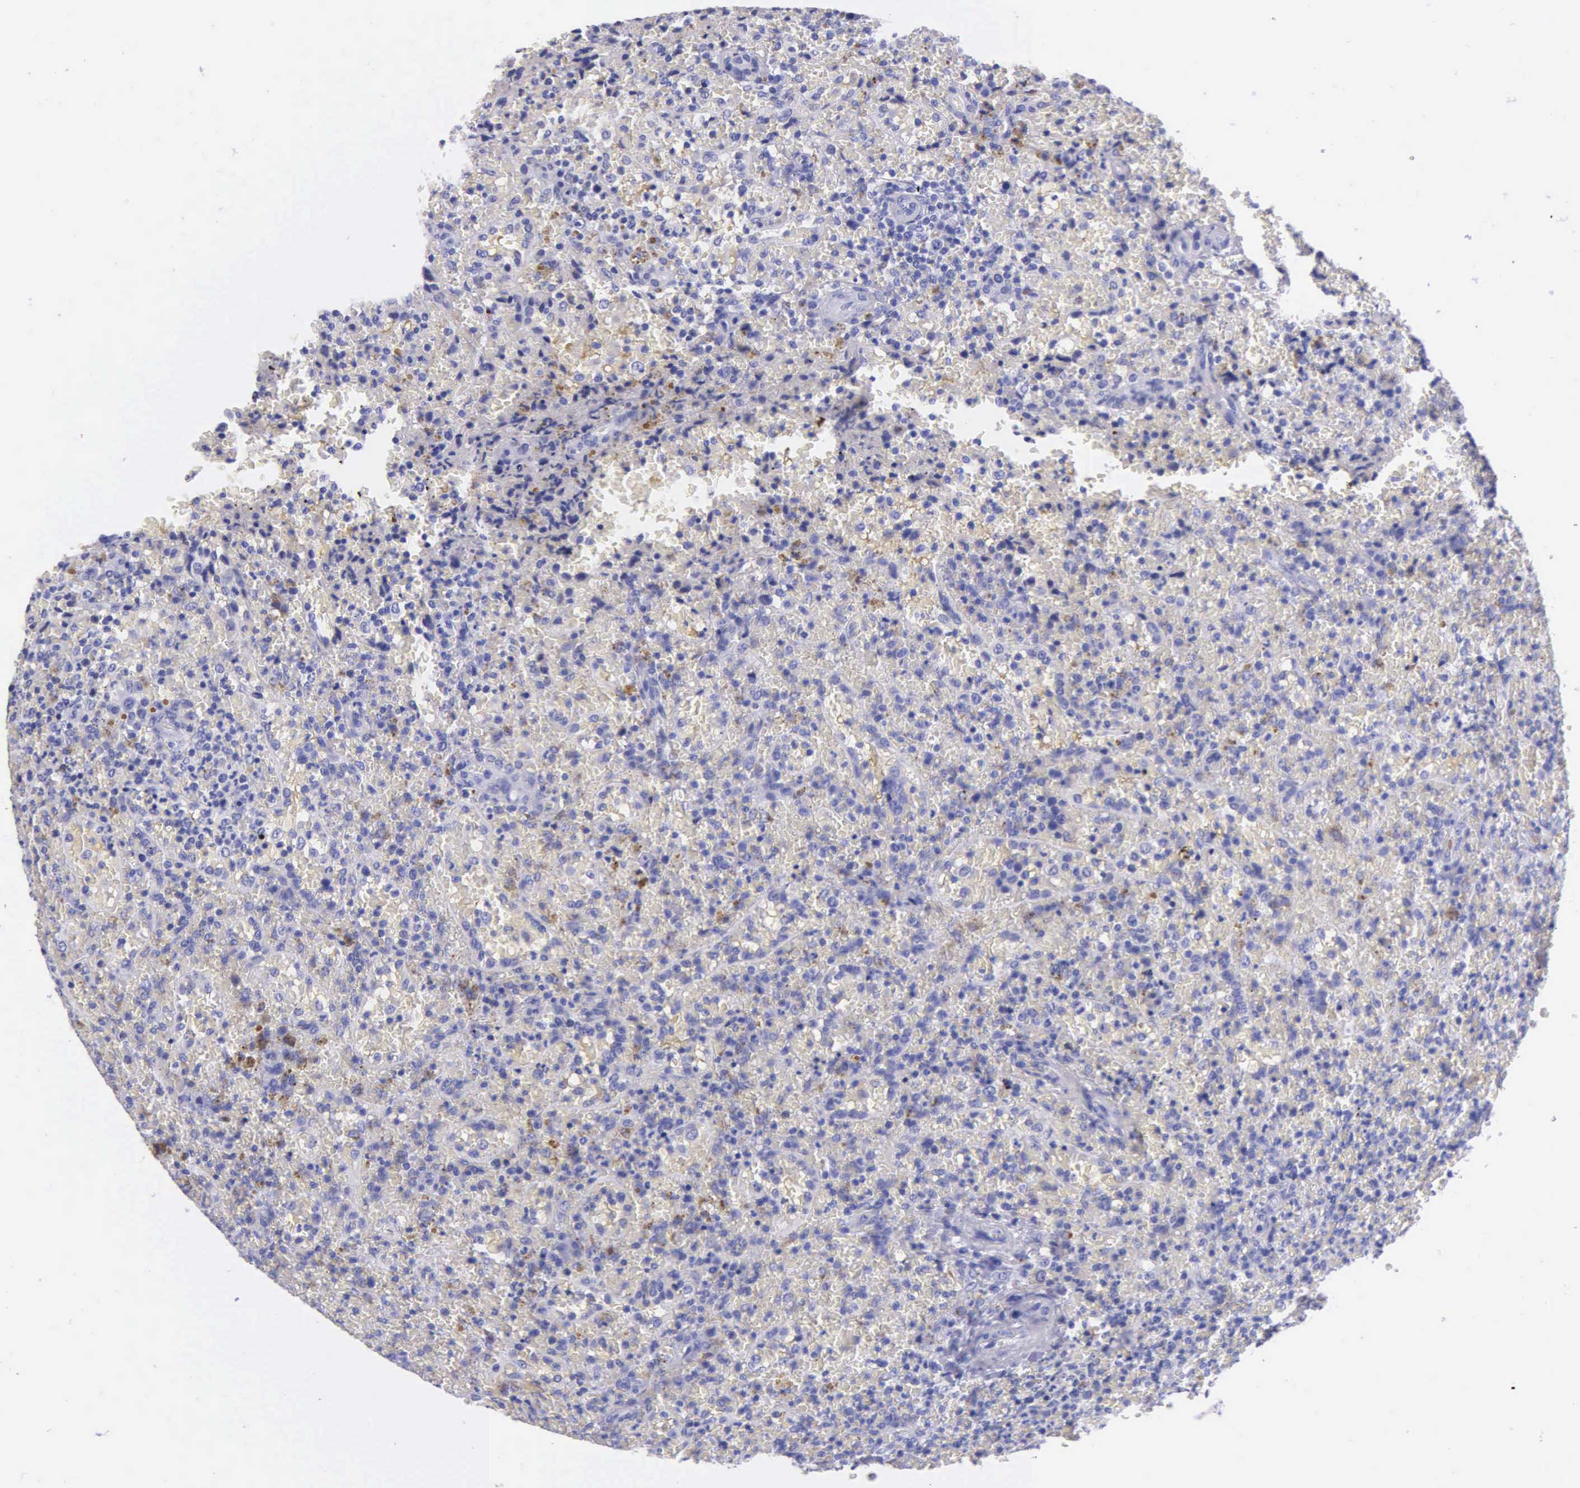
{"staining": {"intensity": "negative", "quantity": "none", "location": "none"}, "tissue": "lymphoma", "cell_type": "Tumor cells", "image_type": "cancer", "snomed": [{"axis": "morphology", "description": "Malignant lymphoma, non-Hodgkin's type, High grade"}, {"axis": "topography", "description": "Spleen"}, {"axis": "topography", "description": "Lymph node"}], "caption": "The photomicrograph exhibits no significant staining in tumor cells of lymphoma. The staining was performed using DAB (3,3'-diaminobenzidine) to visualize the protein expression in brown, while the nuclei were stained in blue with hematoxylin (Magnification: 20x).", "gene": "KLK3", "patient": {"sex": "female", "age": 70}}